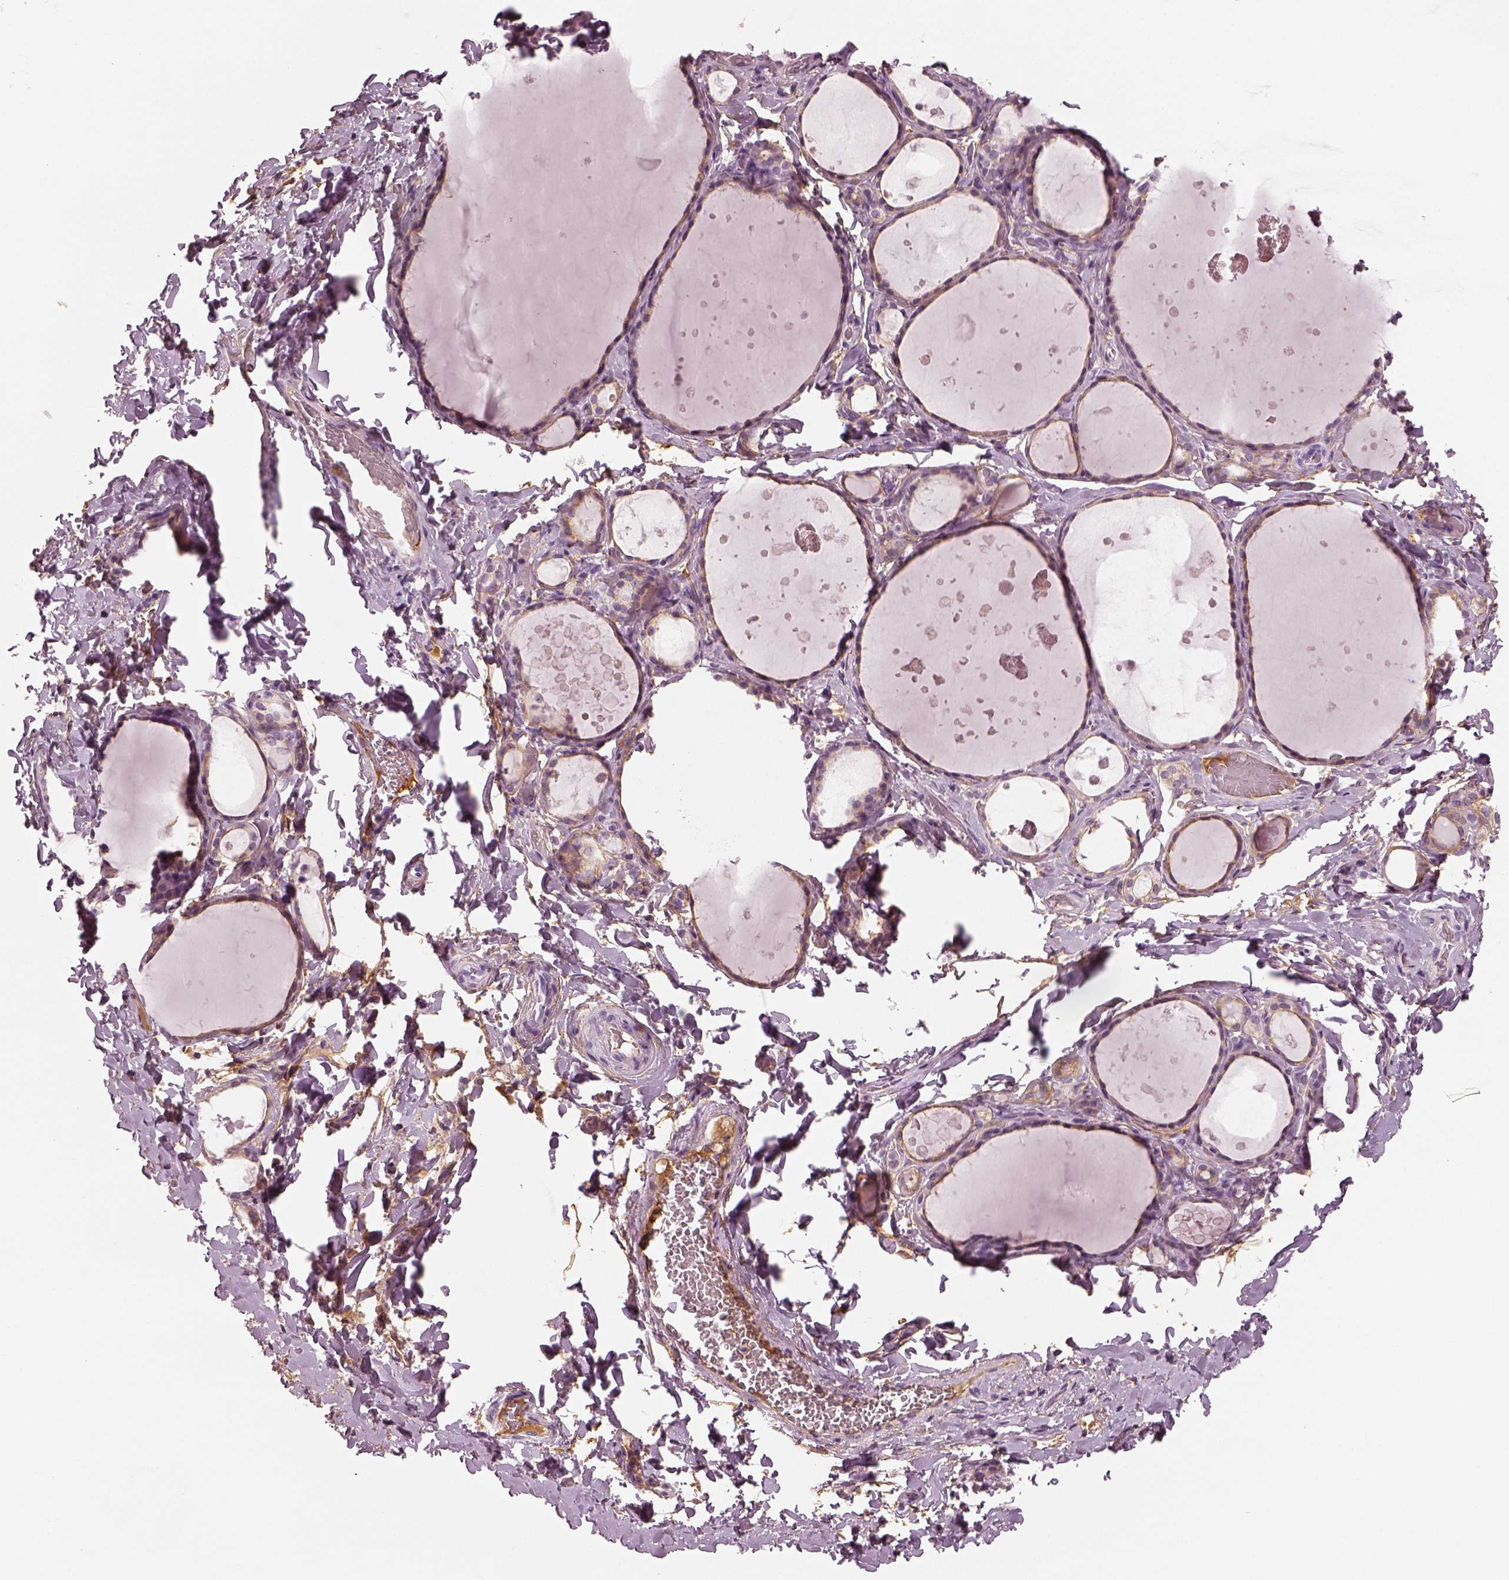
{"staining": {"intensity": "weak", "quantity": "<25%", "location": "cytoplasmic/membranous"}, "tissue": "thyroid gland", "cell_type": "Glandular cells", "image_type": "normal", "snomed": [{"axis": "morphology", "description": "Normal tissue, NOS"}, {"axis": "topography", "description": "Thyroid gland"}], "caption": "This histopathology image is of normal thyroid gland stained with IHC to label a protein in brown with the nuclei are counter-stained blue. There is no positivity in glandular cells.", "gene": "TRIM69", "patient": {"sex": "female", "age": 56}}